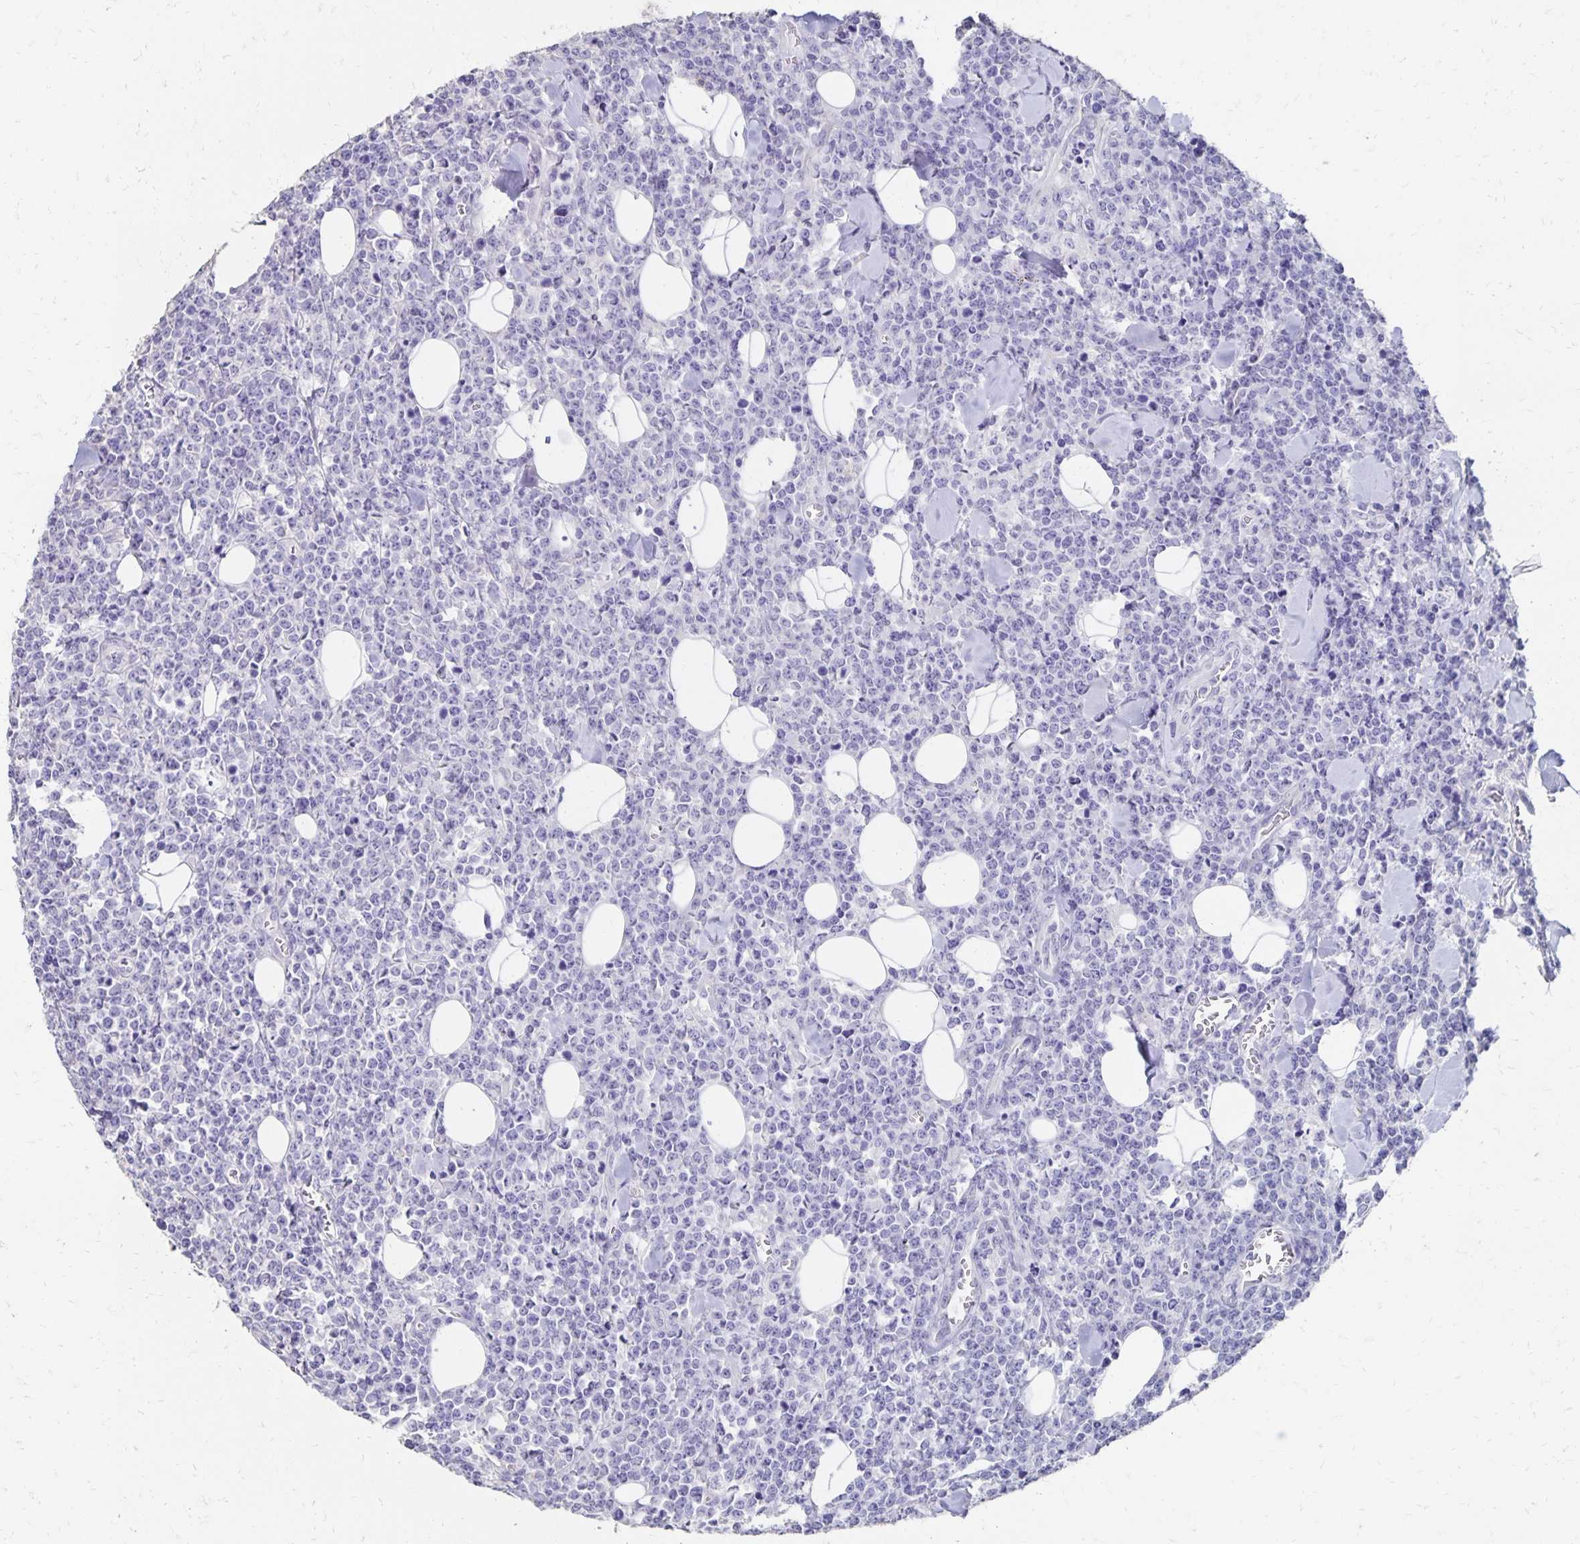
{"staining": {"intensity": "negative", "quantity": "none", "location": "none"}, "tissue": "lymphoma", "cell_type": "Tumor cells", "image_type": "cancer", "snomed": [{"axis": "morphology", "description": "Malignant lymphoma, non-Hodgkin's type, High grade"}, {"axis": "topography", "description": "Small intestine"}], "caption": "IHC photomicrograph of neoplastic tissue: human high-grade malignant lymphoma, non-Hodgkin's type stained with DAB exhibits no significant protein expression in tumor cells. The staining is performed using DAB (3,3'-diaminobenzidine) brown chromogen with nuclei counter-stained in using hematoxylin.", "gene": "DYNLT4", "patient": {"sex": "female", "age": 56}}